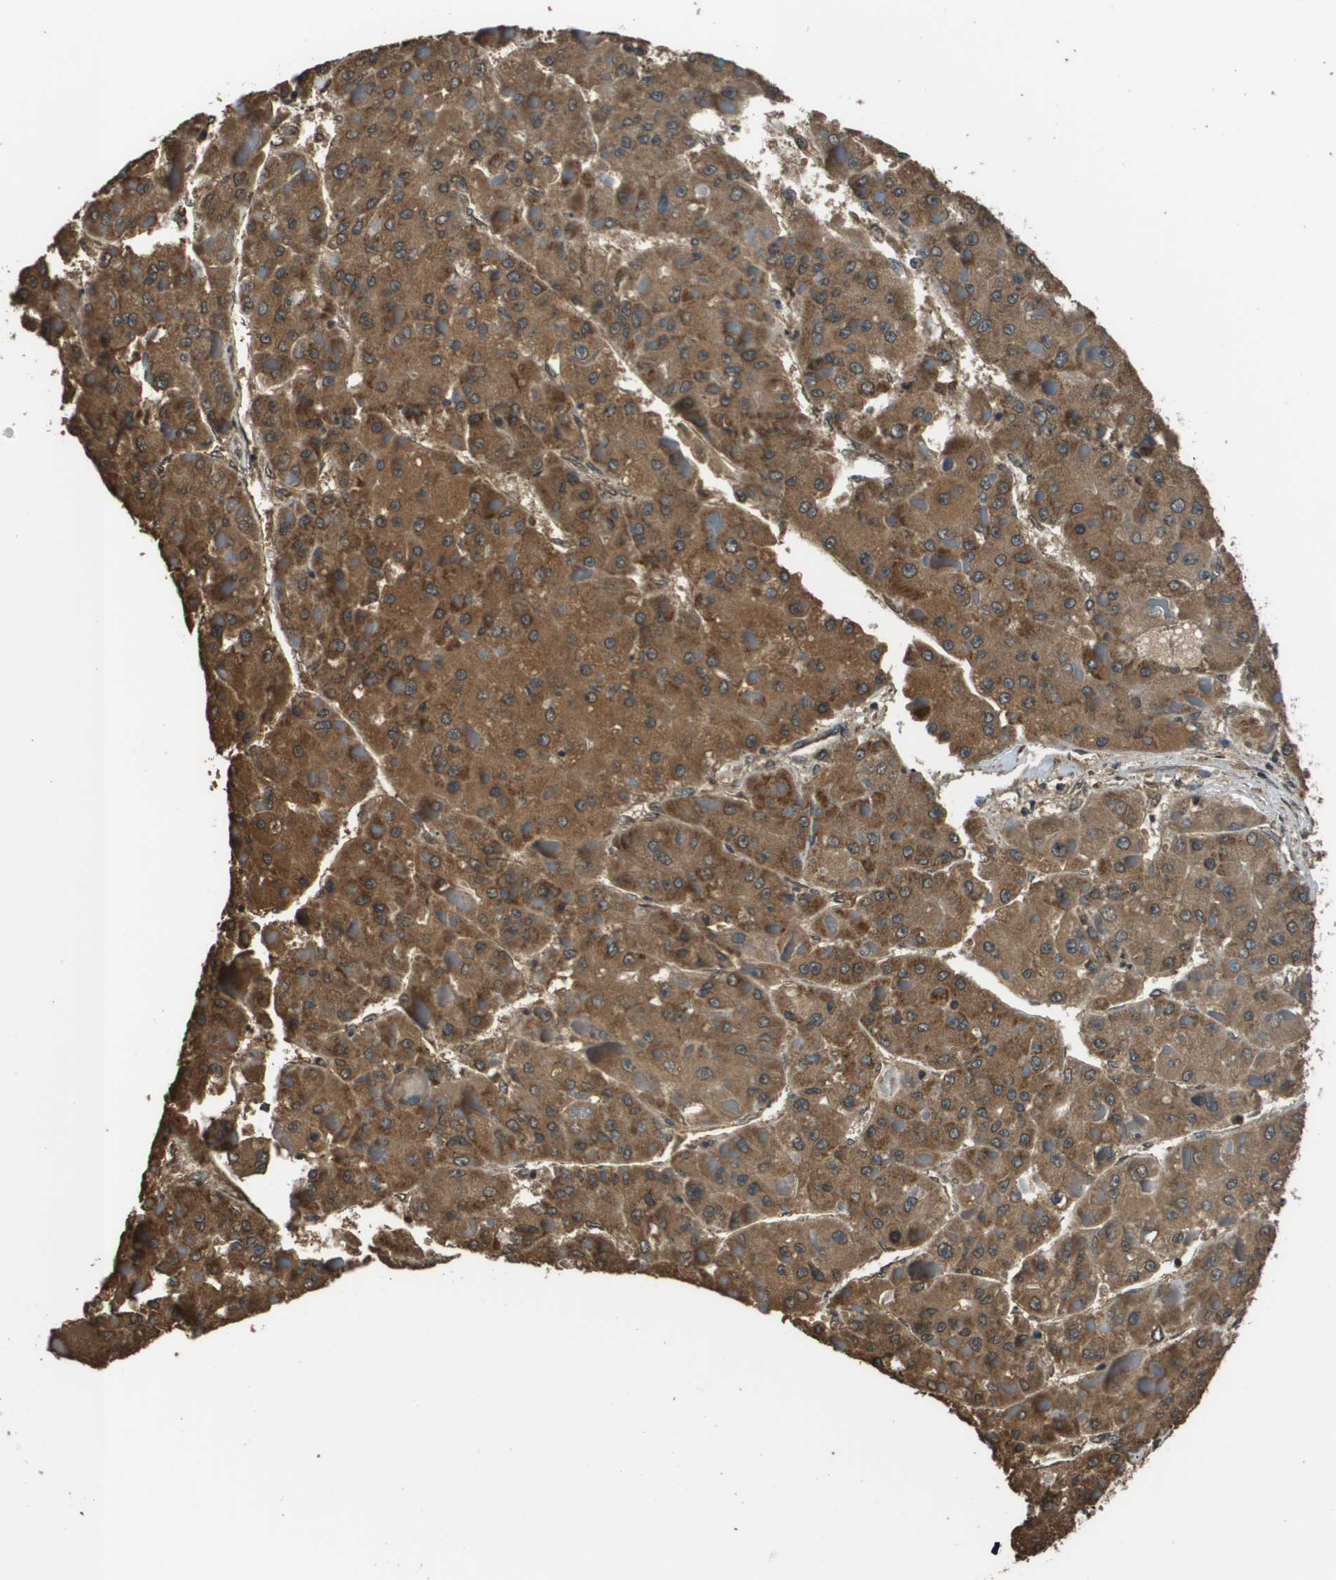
{"staining": {"intensity": "moderate", "quantity": ">75%", "location": "cytoplasmic/membranous"}, "tissue": "liver cancer", "cell_type": "Tumor cells", "image_type": "cancer", "snomed": [{"axis": "morphology", "description": "Carcinoma, Hepatocellular, NOS"}, {"axis": "topography", "description": "Liver"}], "caption": "A medium amount of moderate cytoplasmic/membranous staining is identified in about >75% of tumor cells in liver hepatocellular carcinoma tissue.", "gene": "SEC62", "patient": {"sex": "female", "age": 73}}